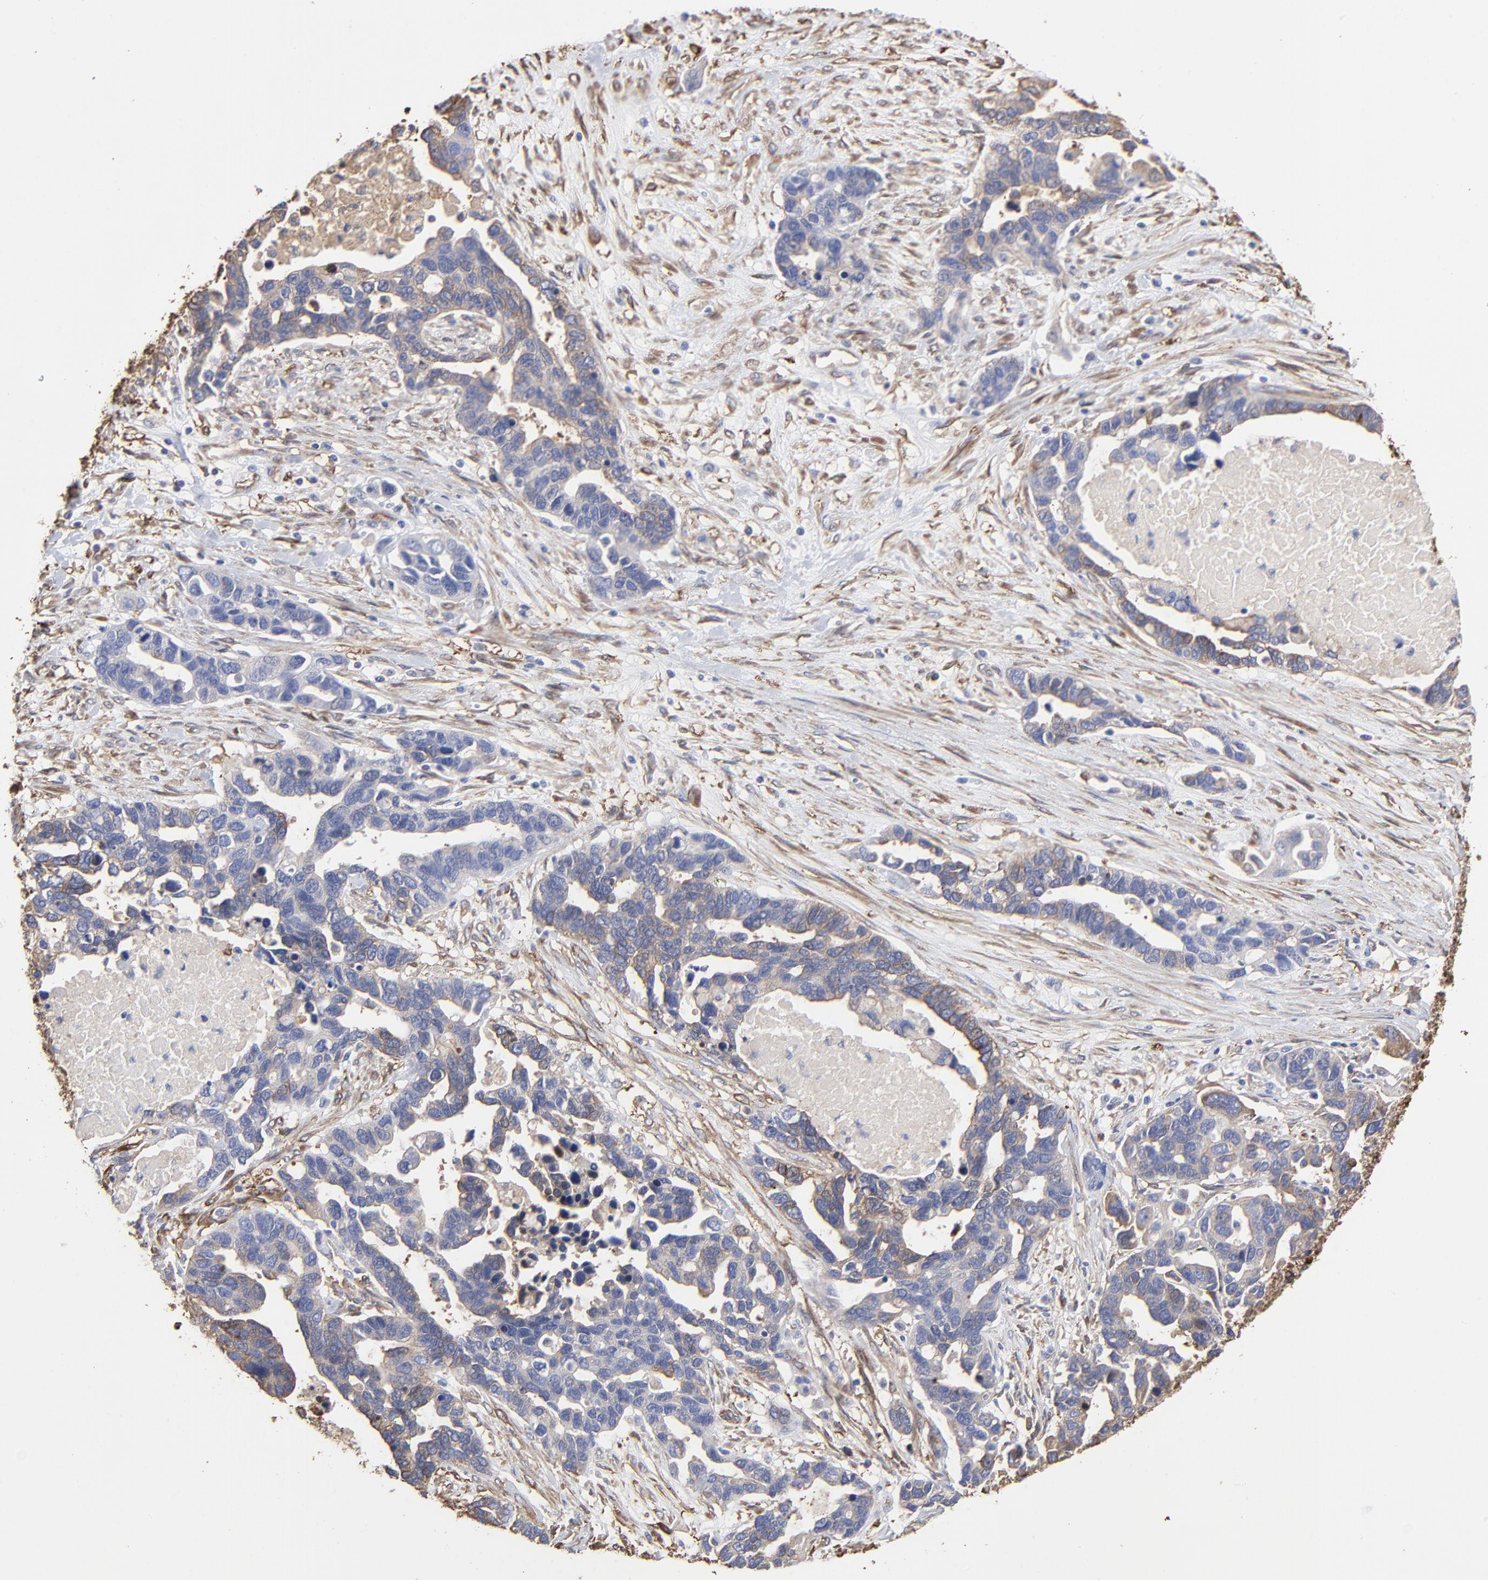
{"staining": {"intensity": "negative", "quantity": "none", "location": "none"}, "tissue": "ovarian cancer", "cell_type": "Tumor cells", "image_type": "cancer", "snomed": [{"axis": "morphology", "description": "Cystadenocarcinoma, serous, NOS"}, {"axis": "topography", "description": "Ovary"}], "caption": "Tumor cells show no significant protein staining in serous cystadenocarcinoma (ovarian). (DAB IHC with hematoxylin counter stain).", "gene": "CILP", "patient": {"sex": "female", "age": 54}}